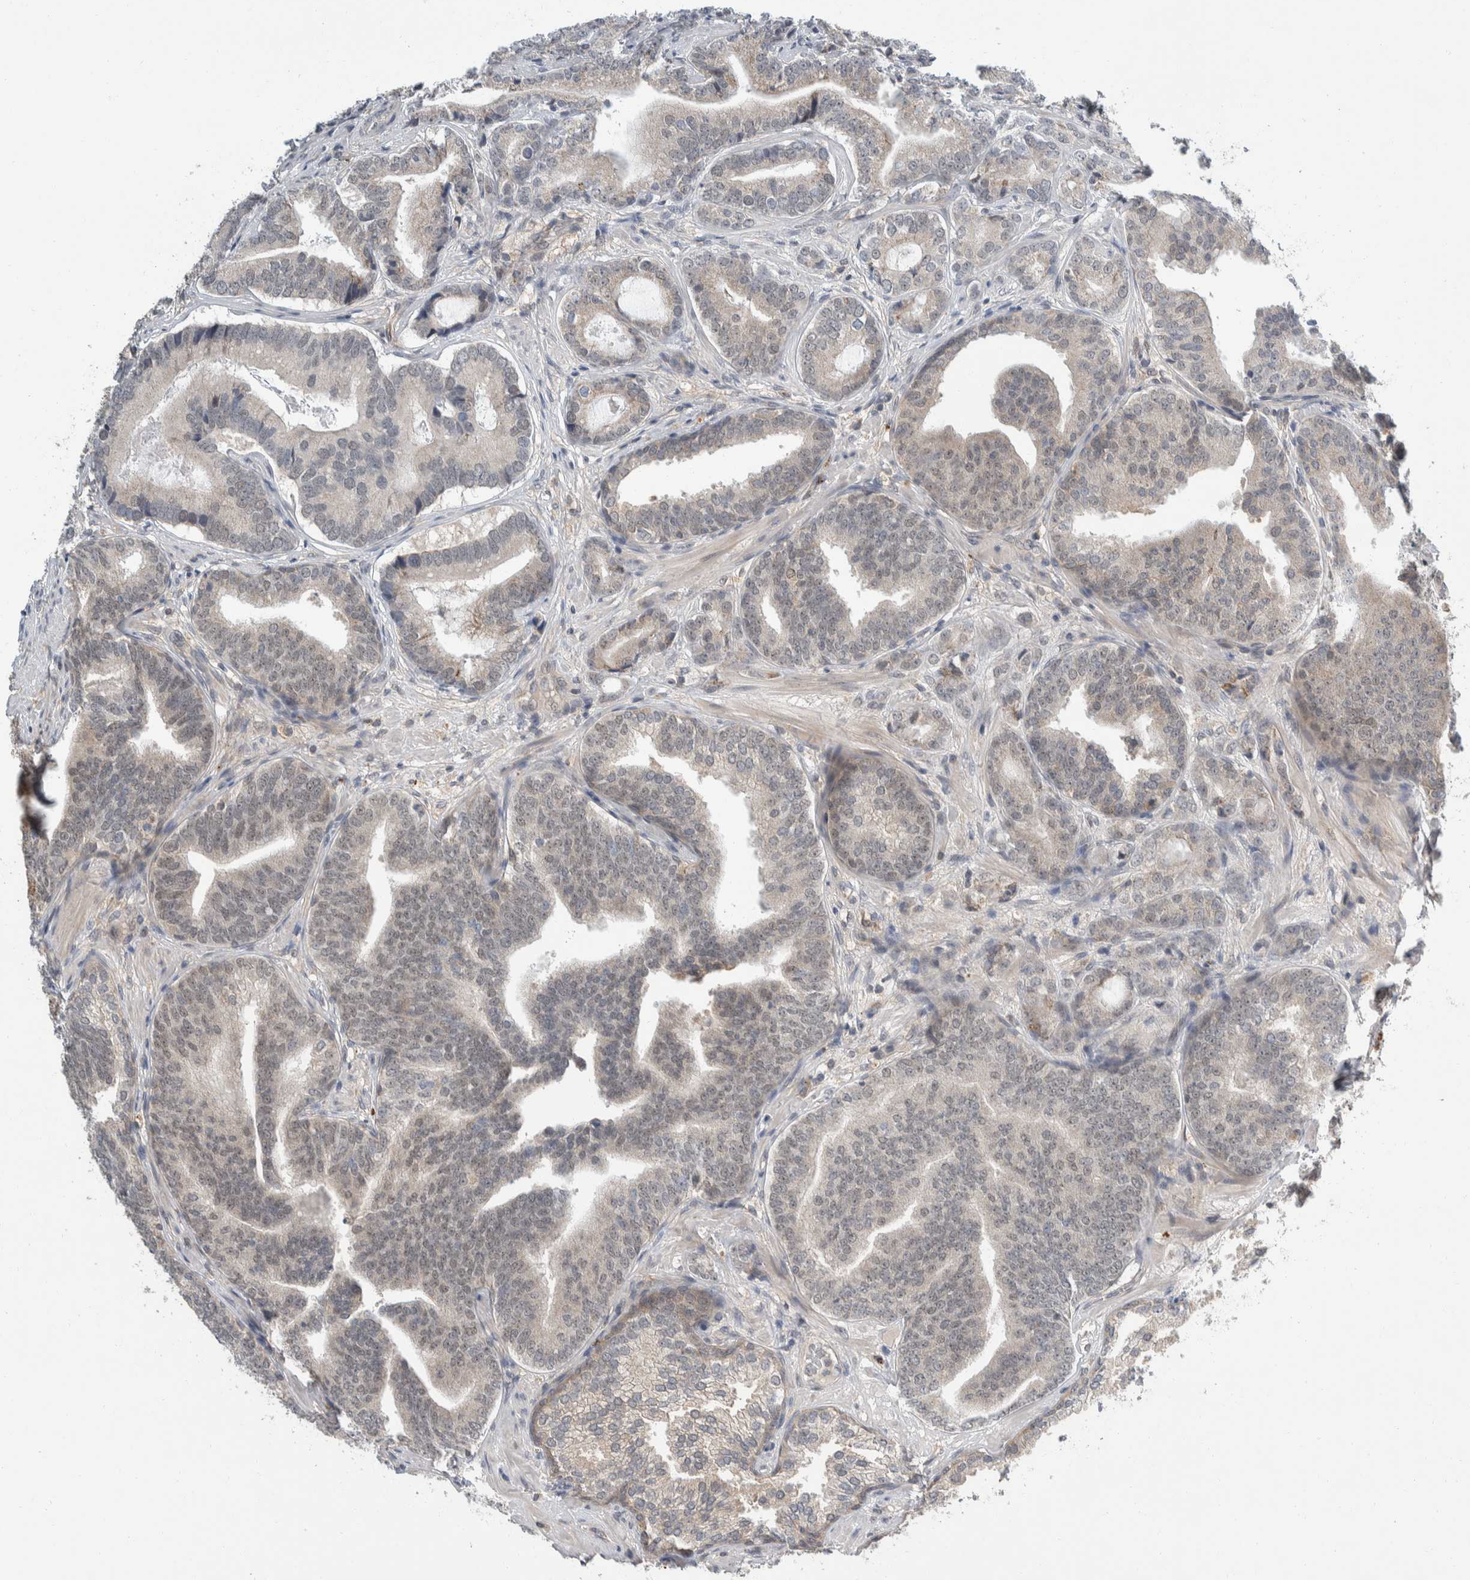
{"staining": {"intensity": "weak", "quantity": "<25%", "location": "cytoplasmic/membranous,nuclear"}, "tissue": "prostate cancer", "cell_type": "Tumor cells", "image_type": "cancer", "snomed": [{"axis": "morphology", "description": "Adenocarcinoma, High grade"}, {"axis": "topography", "description": "Prostate"}], "caption": "Immunohistochemistry of human high-grade adenocarcinoma (prostate) displays no staining in tumor cells.", "gene": "SHPK", "patient": {"sex": "male", "age": 55}}